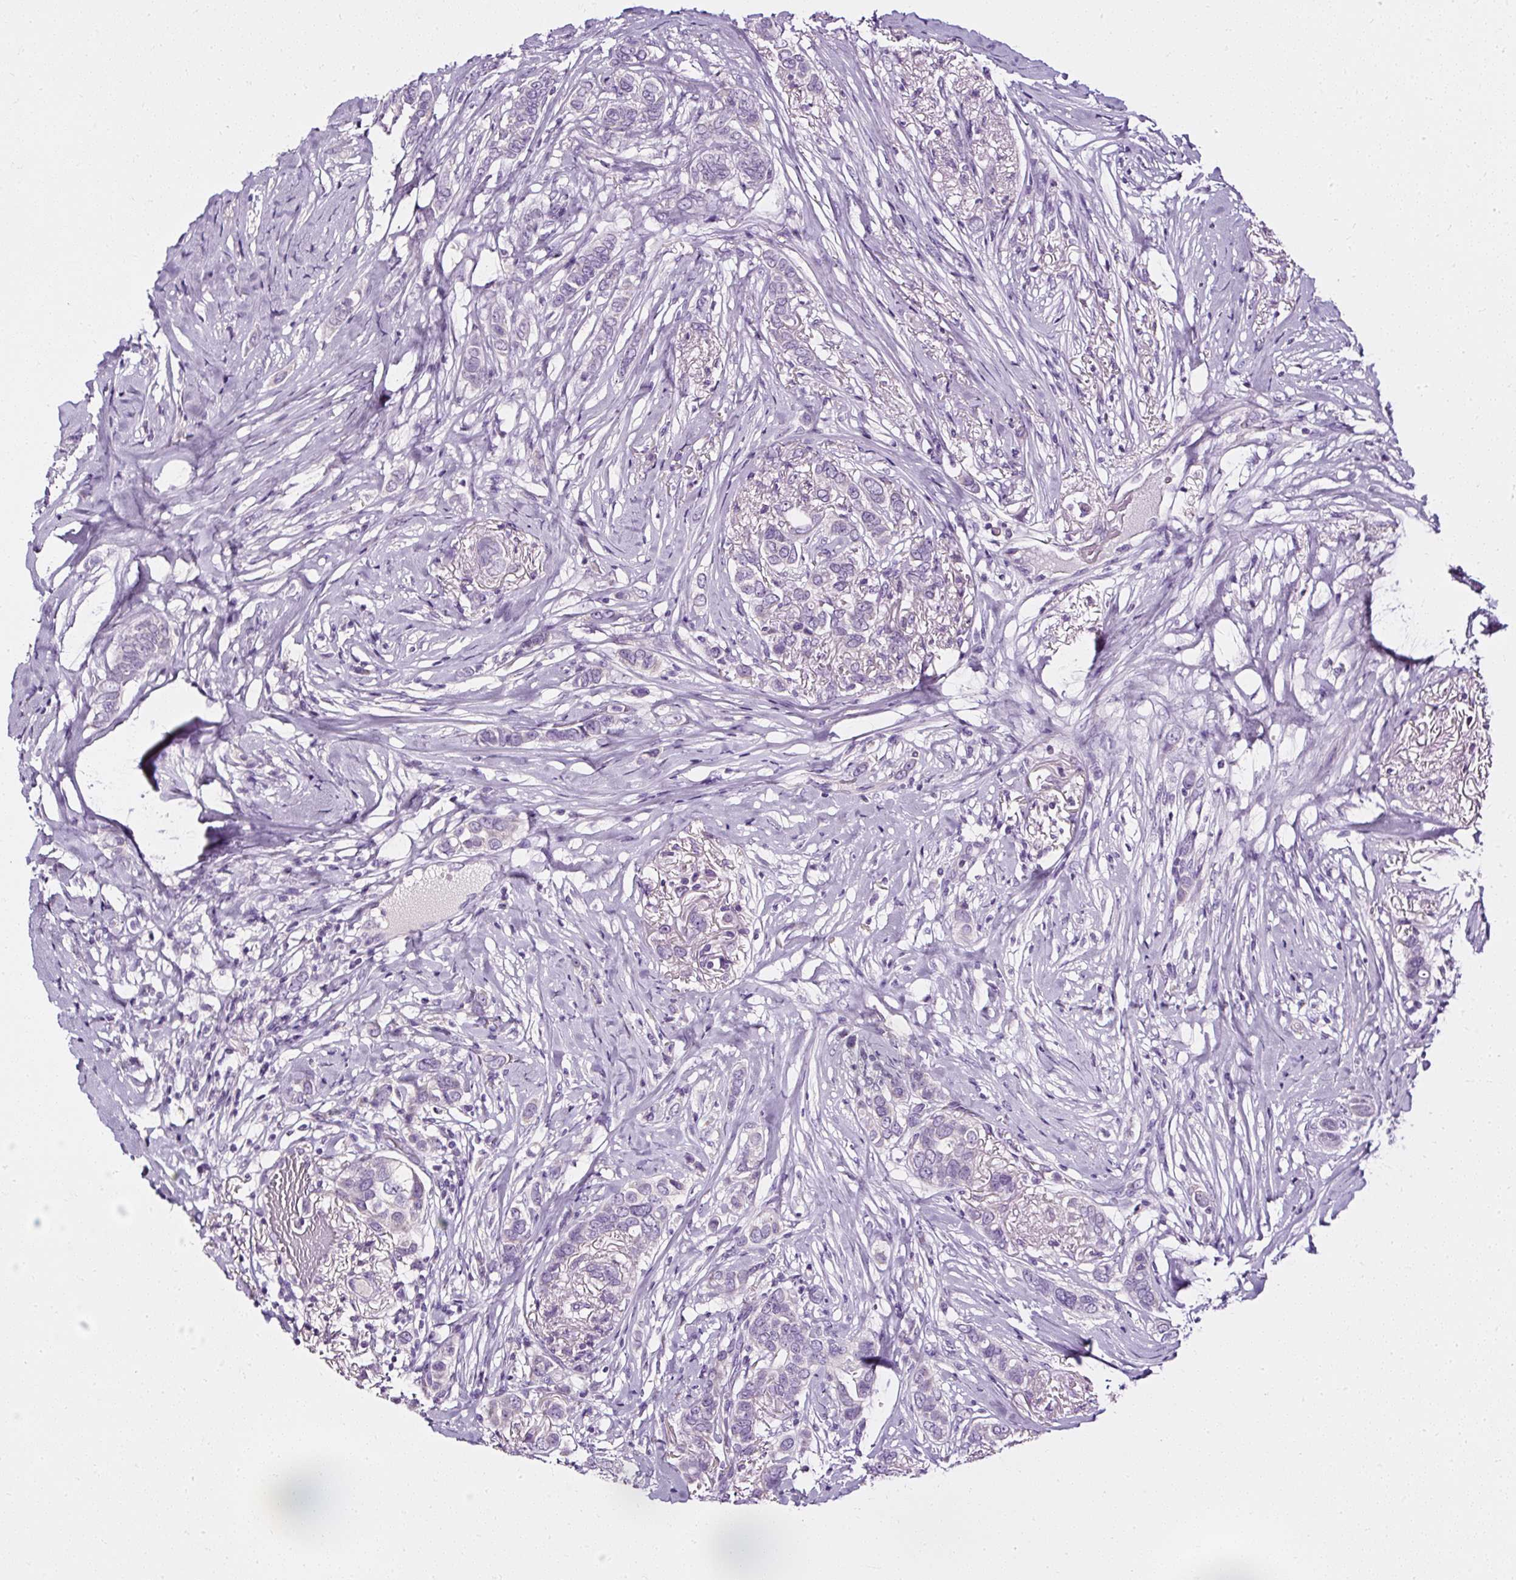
{"staining": {"intensity": "negative", "quantity": "none", "location": "none"}, "tissue": "breast cancer", "cell_type": "Tumor cells", "image_type": "cancer", "snomed": [{"axis": "morphology", "description": "Lobular carcinoma"}, {"axis": "topography", "description": "Breast"}], "caption": "Tumor cells are negative for brown protein staining in breast cancer.", "gene": "ATP2A1", "patient": {"sex": "female", "age": 51}}